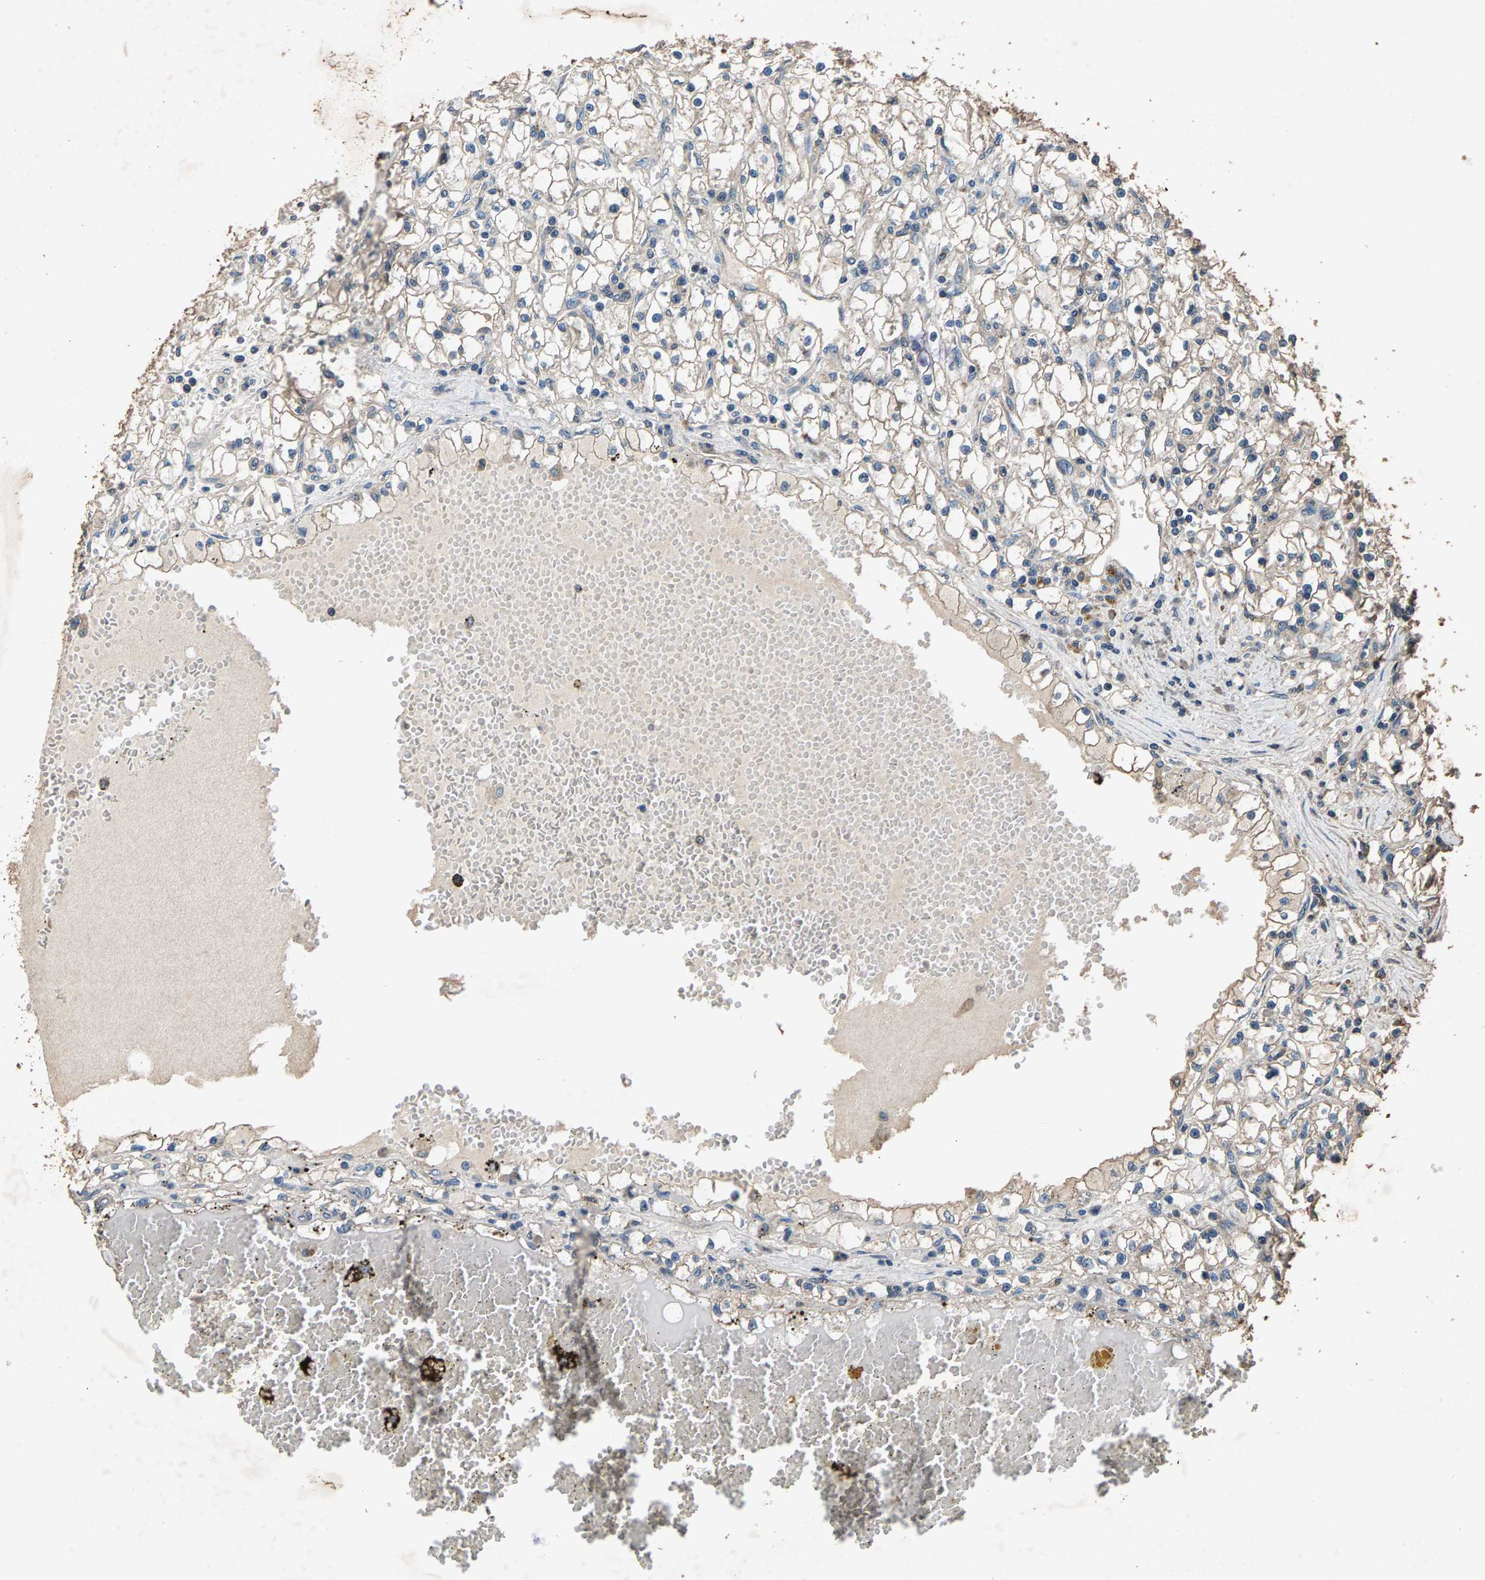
{"staining": {"intensity": "negative", "quantity": "none", "location": "none"}, "tissue": "renal cancer", "cell_type": "Tumor cells", "image_type": "cancer", "snomed": [{"axis": "morphology", "description": "Adenocarcinoma, NOS"}, {"axis": "topography", "description": "Kidney"}], "caption": "Image shows no protein positivity in tumor cells of renal adenocarcinoma tissue.", "gene": "MRPL27", "patient": {"sex": "male", "age": 56}}